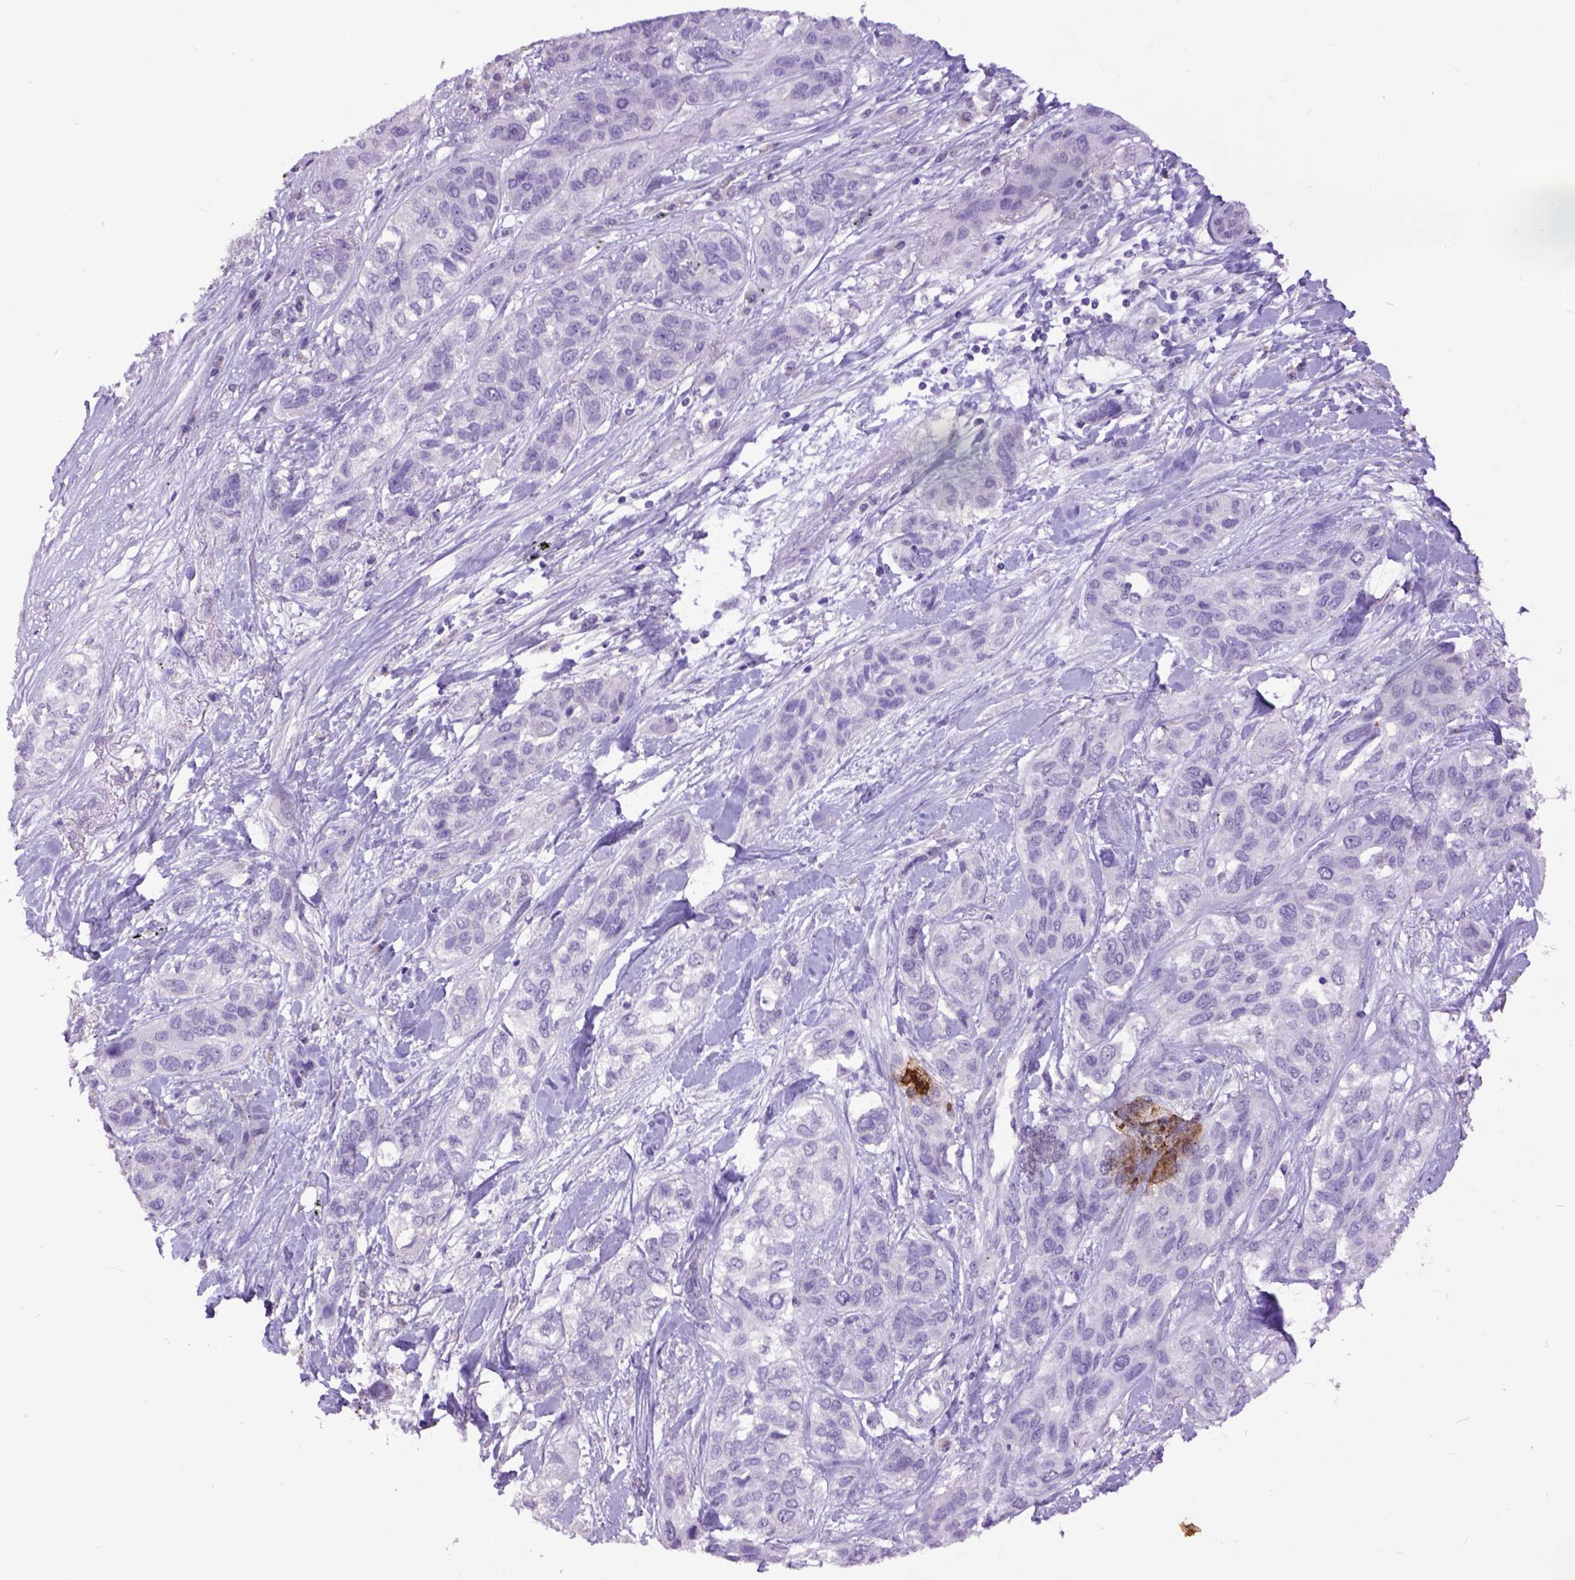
{"staining": {"intensity": "negative", "quantity": "none", "location": "none"}, "tissue": "lung cancer", "cell_type": "Tumor cells", "image_type": "cancer", "snomed": [{"axis": "morphology", "description": "Squamous cell carcinoma, NOS"}, {"axis": "topography", "description": "Lung"}], "caption": "A histopathology image of human lung cancer (squamous cell carcinoma) is negative for staining in tumor cells.", "gene": "RAB25", "patient": {"sex": "female", "age": 70}}